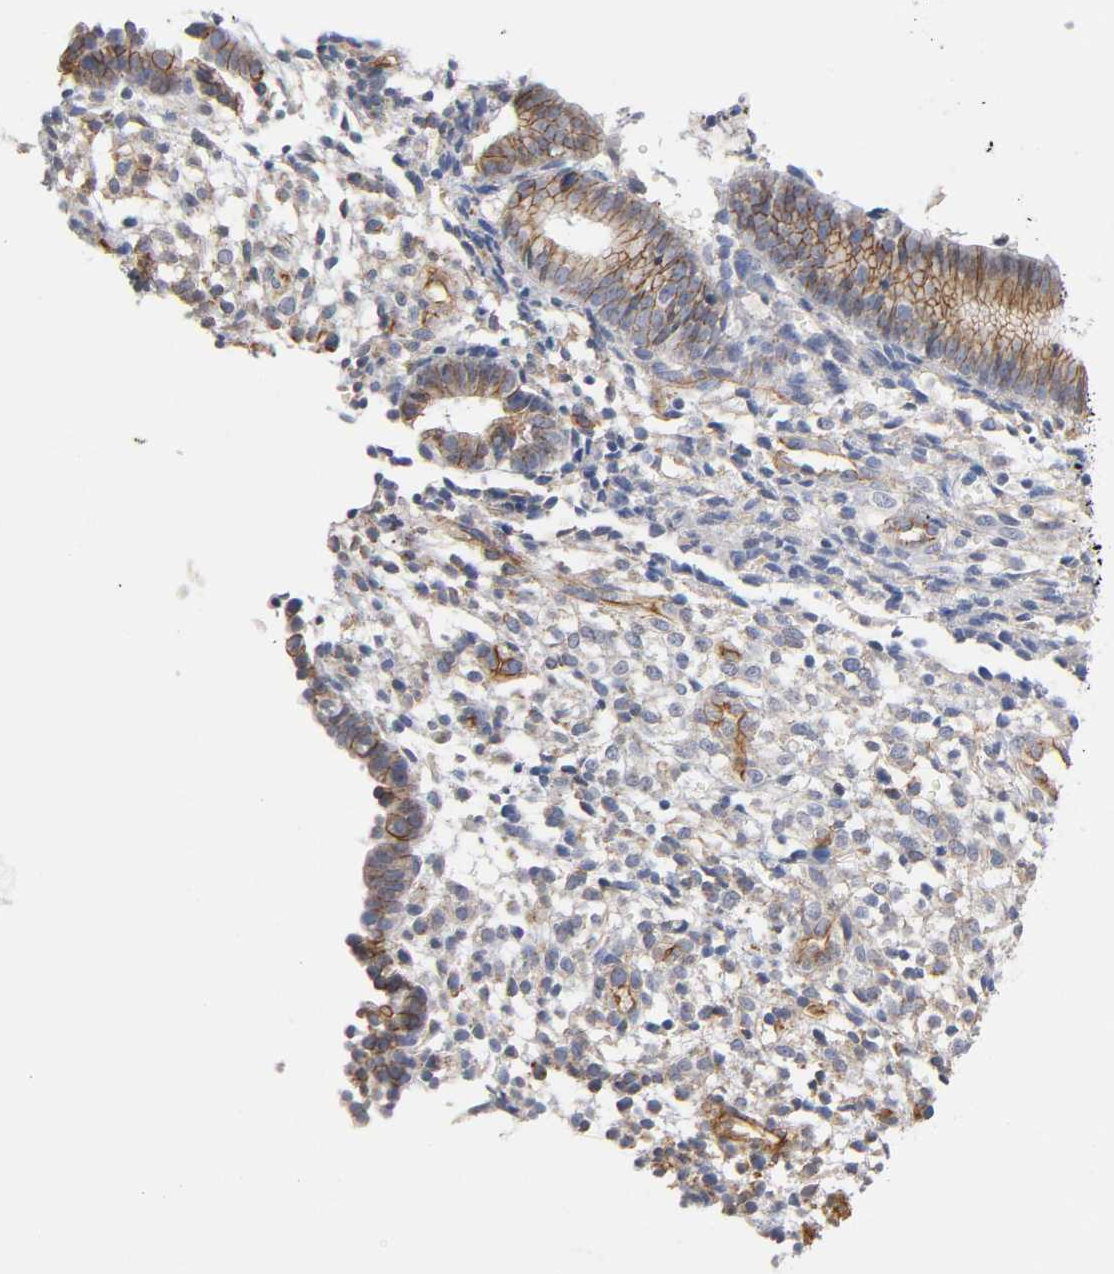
{"staining": {"intensity": "weak", "quantity": "25%-75%", "location": "cytoplasmic/membranous"}, "tissue": "endometrium", "cell_type": "Cells in endometrial stroma", "image_type": "normal", "snomed": [{"axis": "morphology", "description": "Normal tissue, NOS"}, {"axis": "topography", "description": "Uterus"}, {"axis": "topography", "description": "Endometrium"}], "caption": "Immunohistochemistry image of benign endometrium stained for a protein (brown), which demonstrates low levels of weak cytoplasmic/membranous positivity in about 25%-75% of cells in endometrial stroma.", "gene": "SPTAN1", "patient": {"sex": "female", "age": 33}}